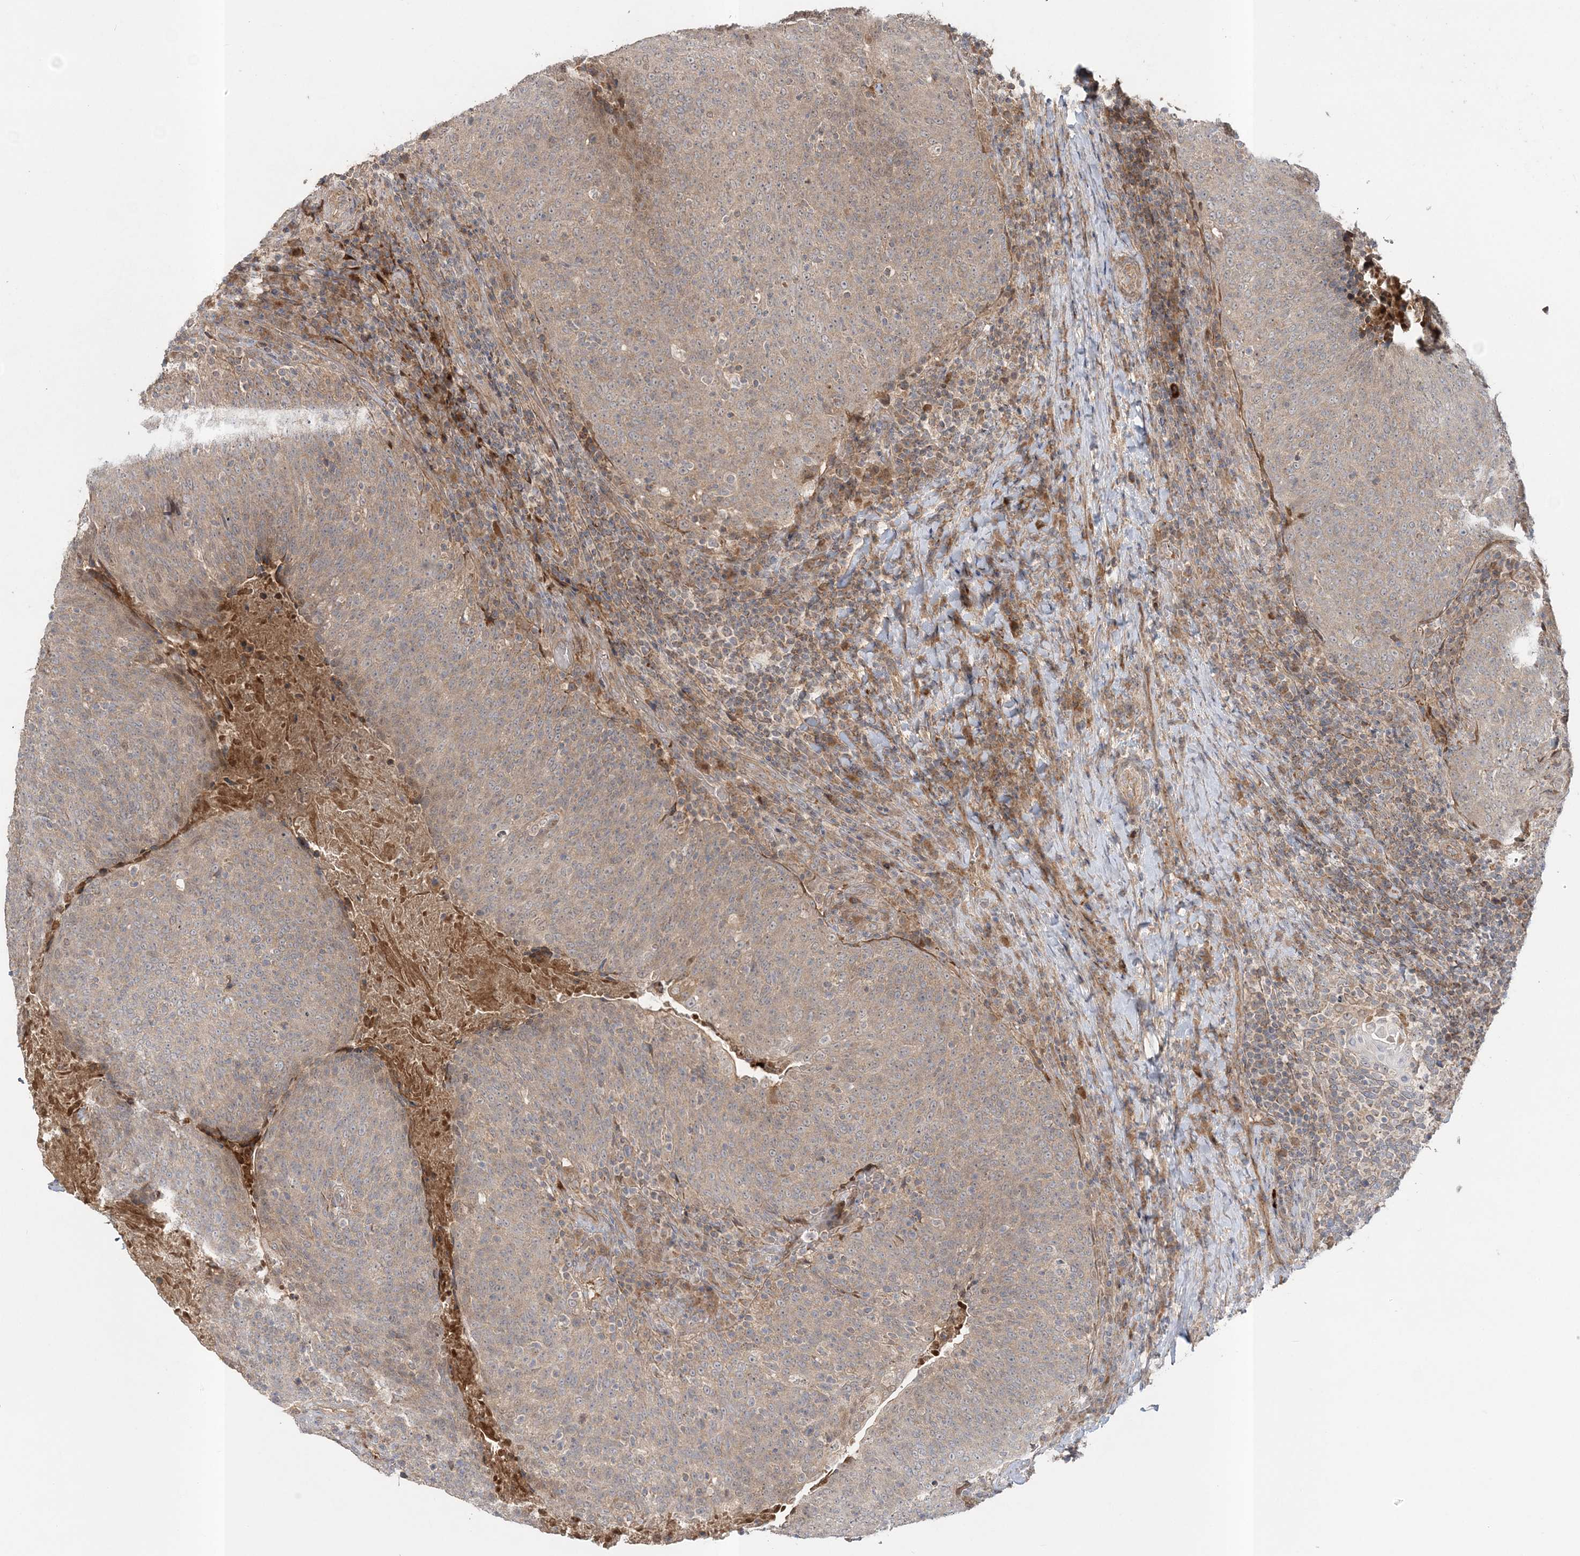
{"staining": {"intensity": "moderate", "quantity": ">75%", "location": "cytoplasmic/membranous"}, "tissue": "head and neck cancer", "cell_type": "Tumor cells", "image_type": "cancer", "snomed": [{"axis": "morphology", "description": "Squamous cell carcinoma, NOS"}, {"axis": "morphology", "description": "Squamous cell carcinoma, metastatic, NOS"}, {"axis": "topography", "description": "Lymph node"}, {"axis": "topography", "description": "Head-Neck"}], "caption": "A histopathology image of human head and neck cancer stained for a protein reveals moderate cytoplasmic/membranous brown staining in tumor cells.", "gene": "MOCS2", "patient": {"sex": "male", "age": 62}}